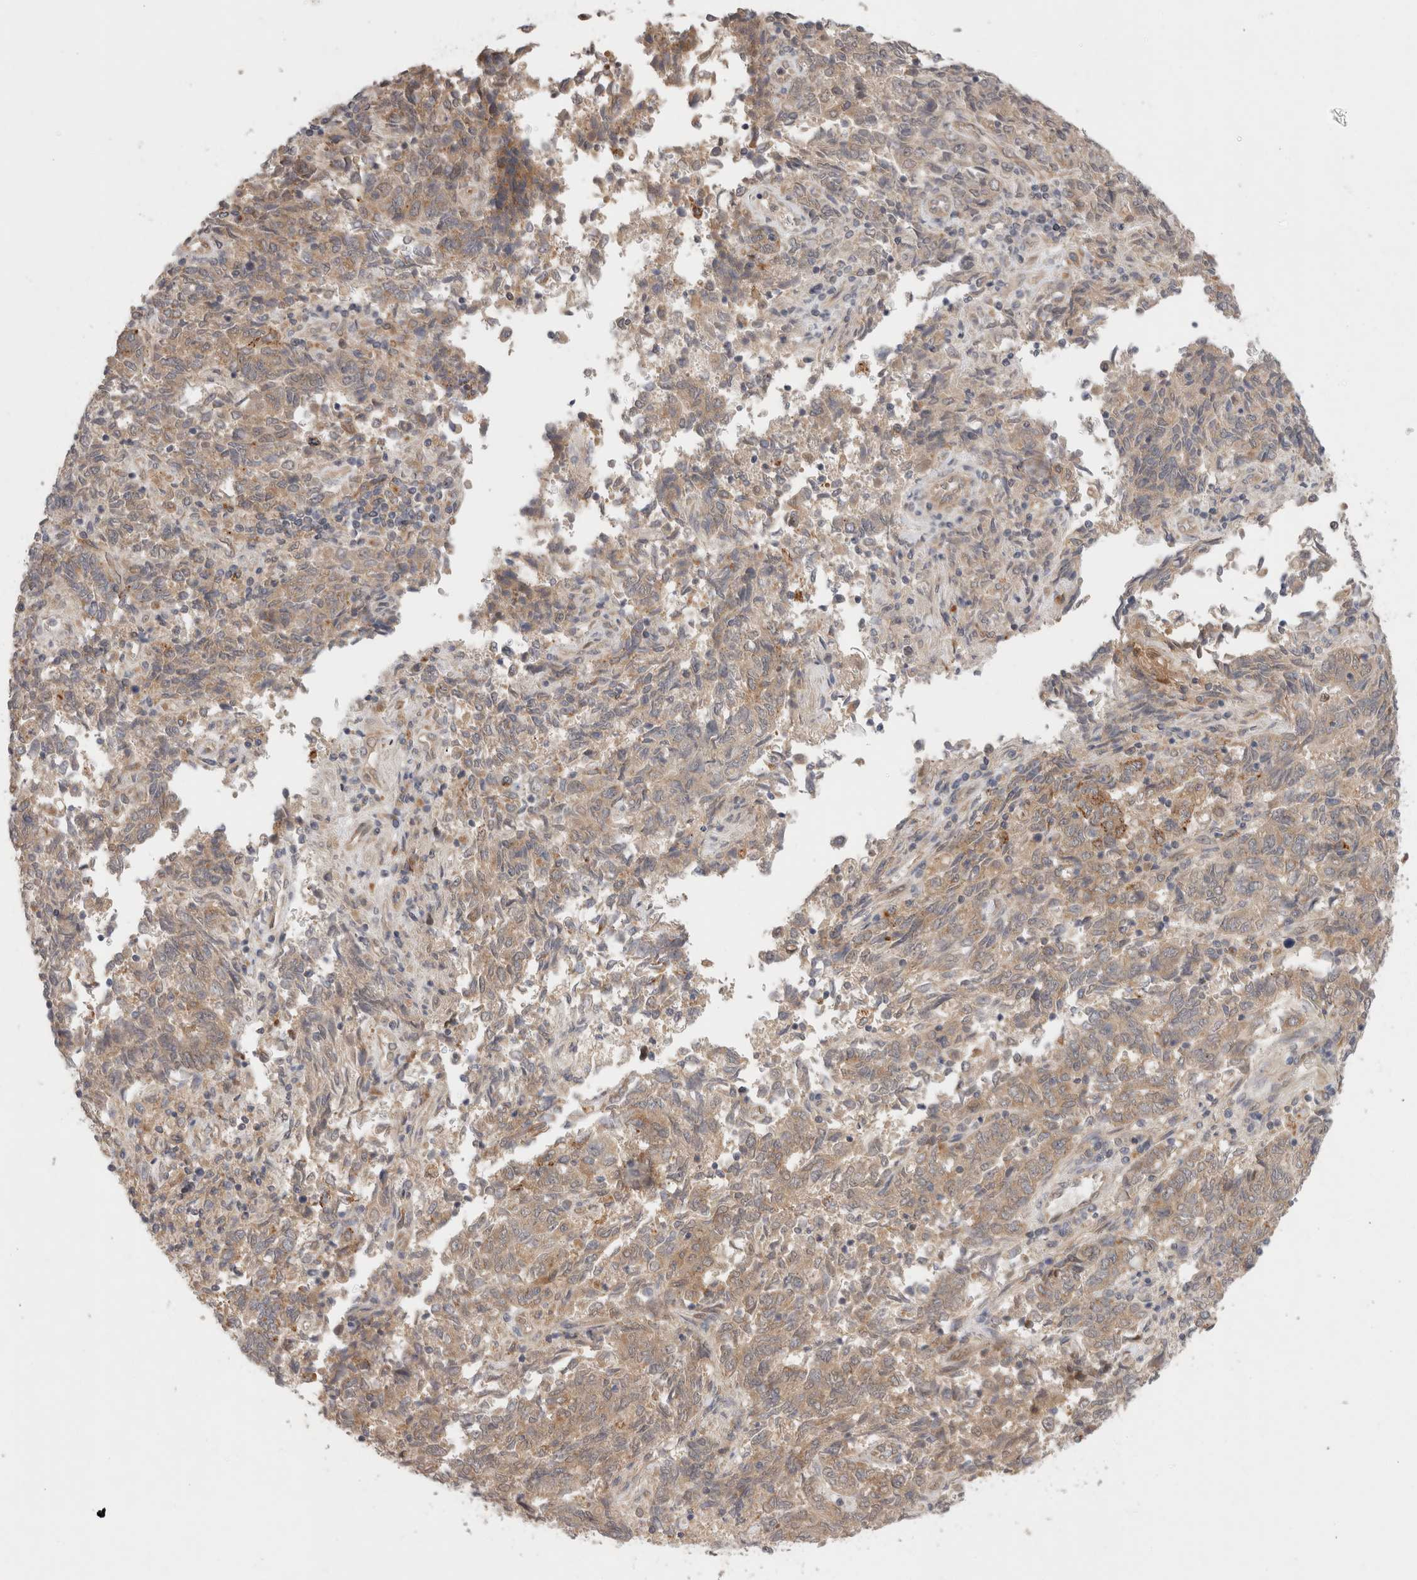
{"staining": {"intensity": "weak", "quantity": ">75%", "location": "cytoplasmic/membranous"}, "tissue": "endometrial cancer", "cell_type": "Tumor cells", "image_type": "cancer", "snomed": [{"axis": "morphology", "description": "Adenocarcinoma, NOS"}, {"axis": "topography", "description": "Endometrium"}], "caption": "Immunohistochemistry histopathology image of endometrial cancer (adenocarcinoma) stained for a protein (brown), which shows low levels of weak cytoplasmic/membranous positivity in approximately >75% of tumor cells.", "gene": "SGK1", "patient": {"sex": "female", "age": 80}}